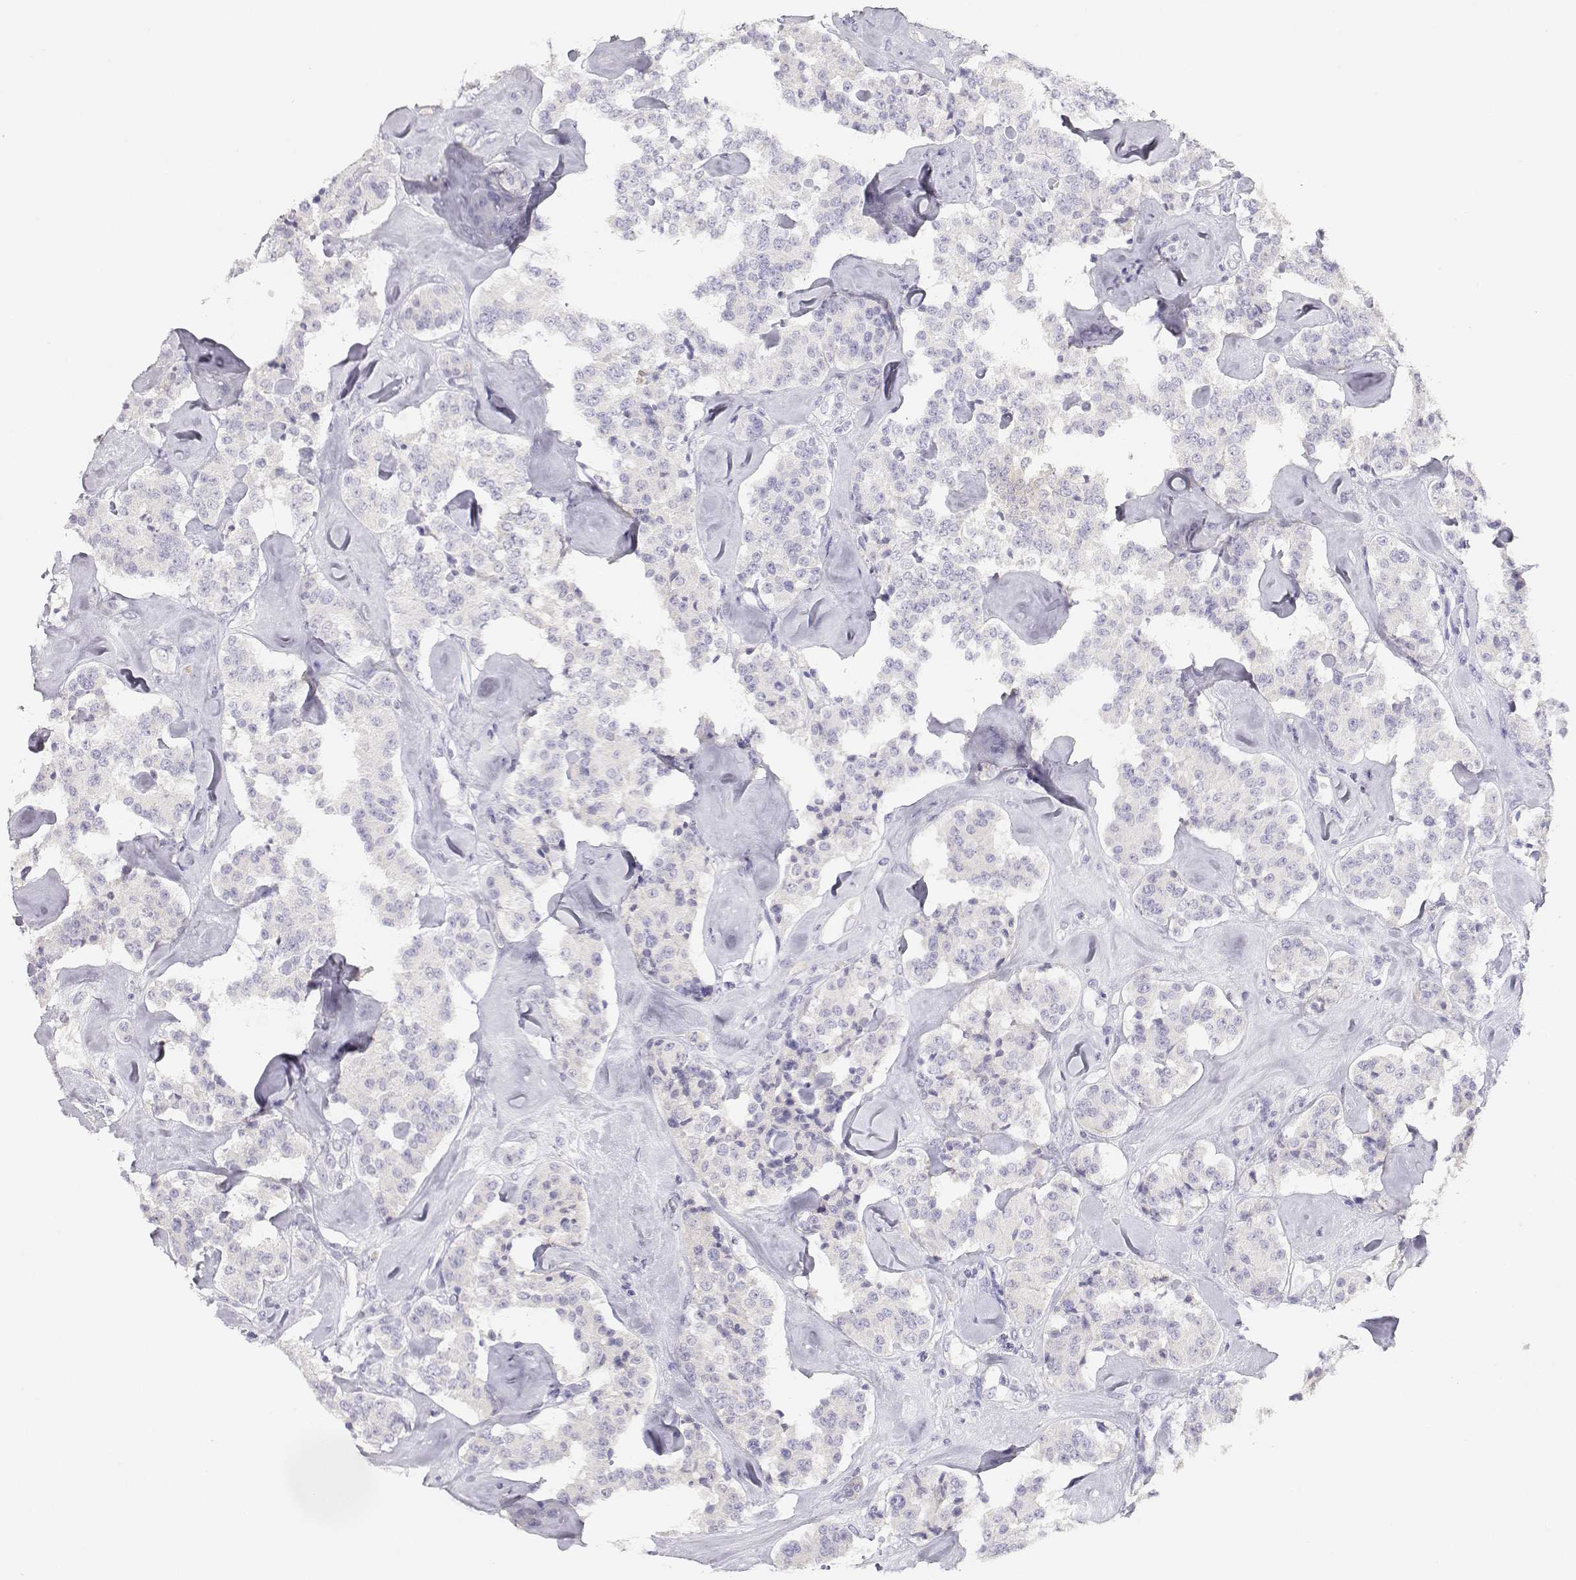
{"staining": {"intensity": "negative", "quantity": "none", "location": "none"}, "tissue": "carcinoid", "cell_type": "Tumor cells", "image_type": "cancer", "snomed": [{"axis": "morphology", "description": "Carcinoid, malignant, NOS"}, {"axis": "topography", "description": "Pancreas"}], "caption": "DAB immunohistochemical staining of carcinoid reveals no significant staining in tumor cells.", "gene": "GPR174", "patient": {"sex": "male", "age": 41}}